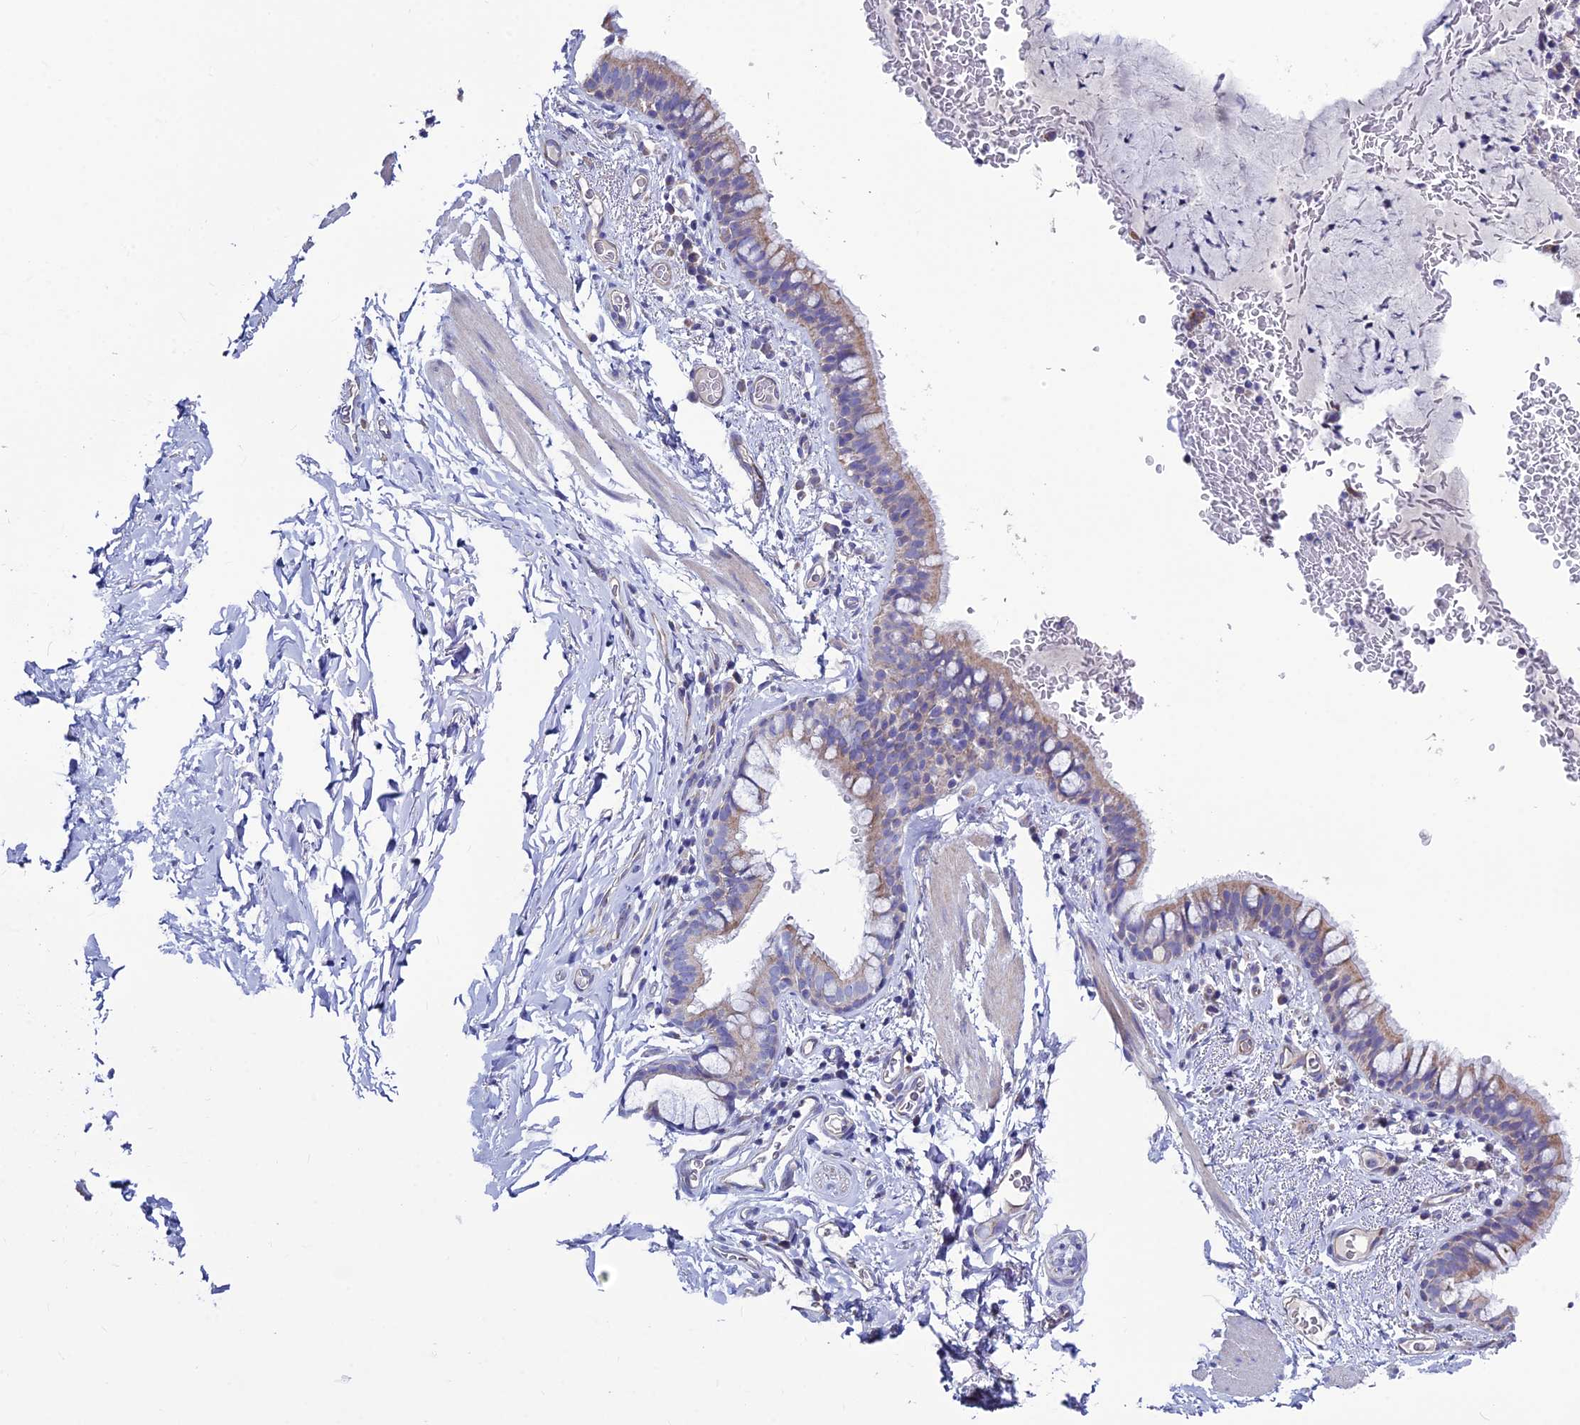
{"staining": {"intensity": "weak", "quantity": "25%-75%", "location": "cytoplasmic/membranous"}, "tissue": "bronchus", "cell_type": "Respiratory epithelial cells", "image_type": "normal", "snomed": [{"axis": "morphology", "description": "Normal tissue, NOS"}, {"axis": "topography", "description": "Cartilage tissue"}, {"axis": "topography", "description": "Bronchus"}], "caption": "This is an image of immunohistochemistry staining of normal bronchus, which shows weak positivity in the cytoplasmic/membranous of respiratory epithelial cells.", "gene": "BHMT2", "patient": {"sex": "female", "age": 36}}